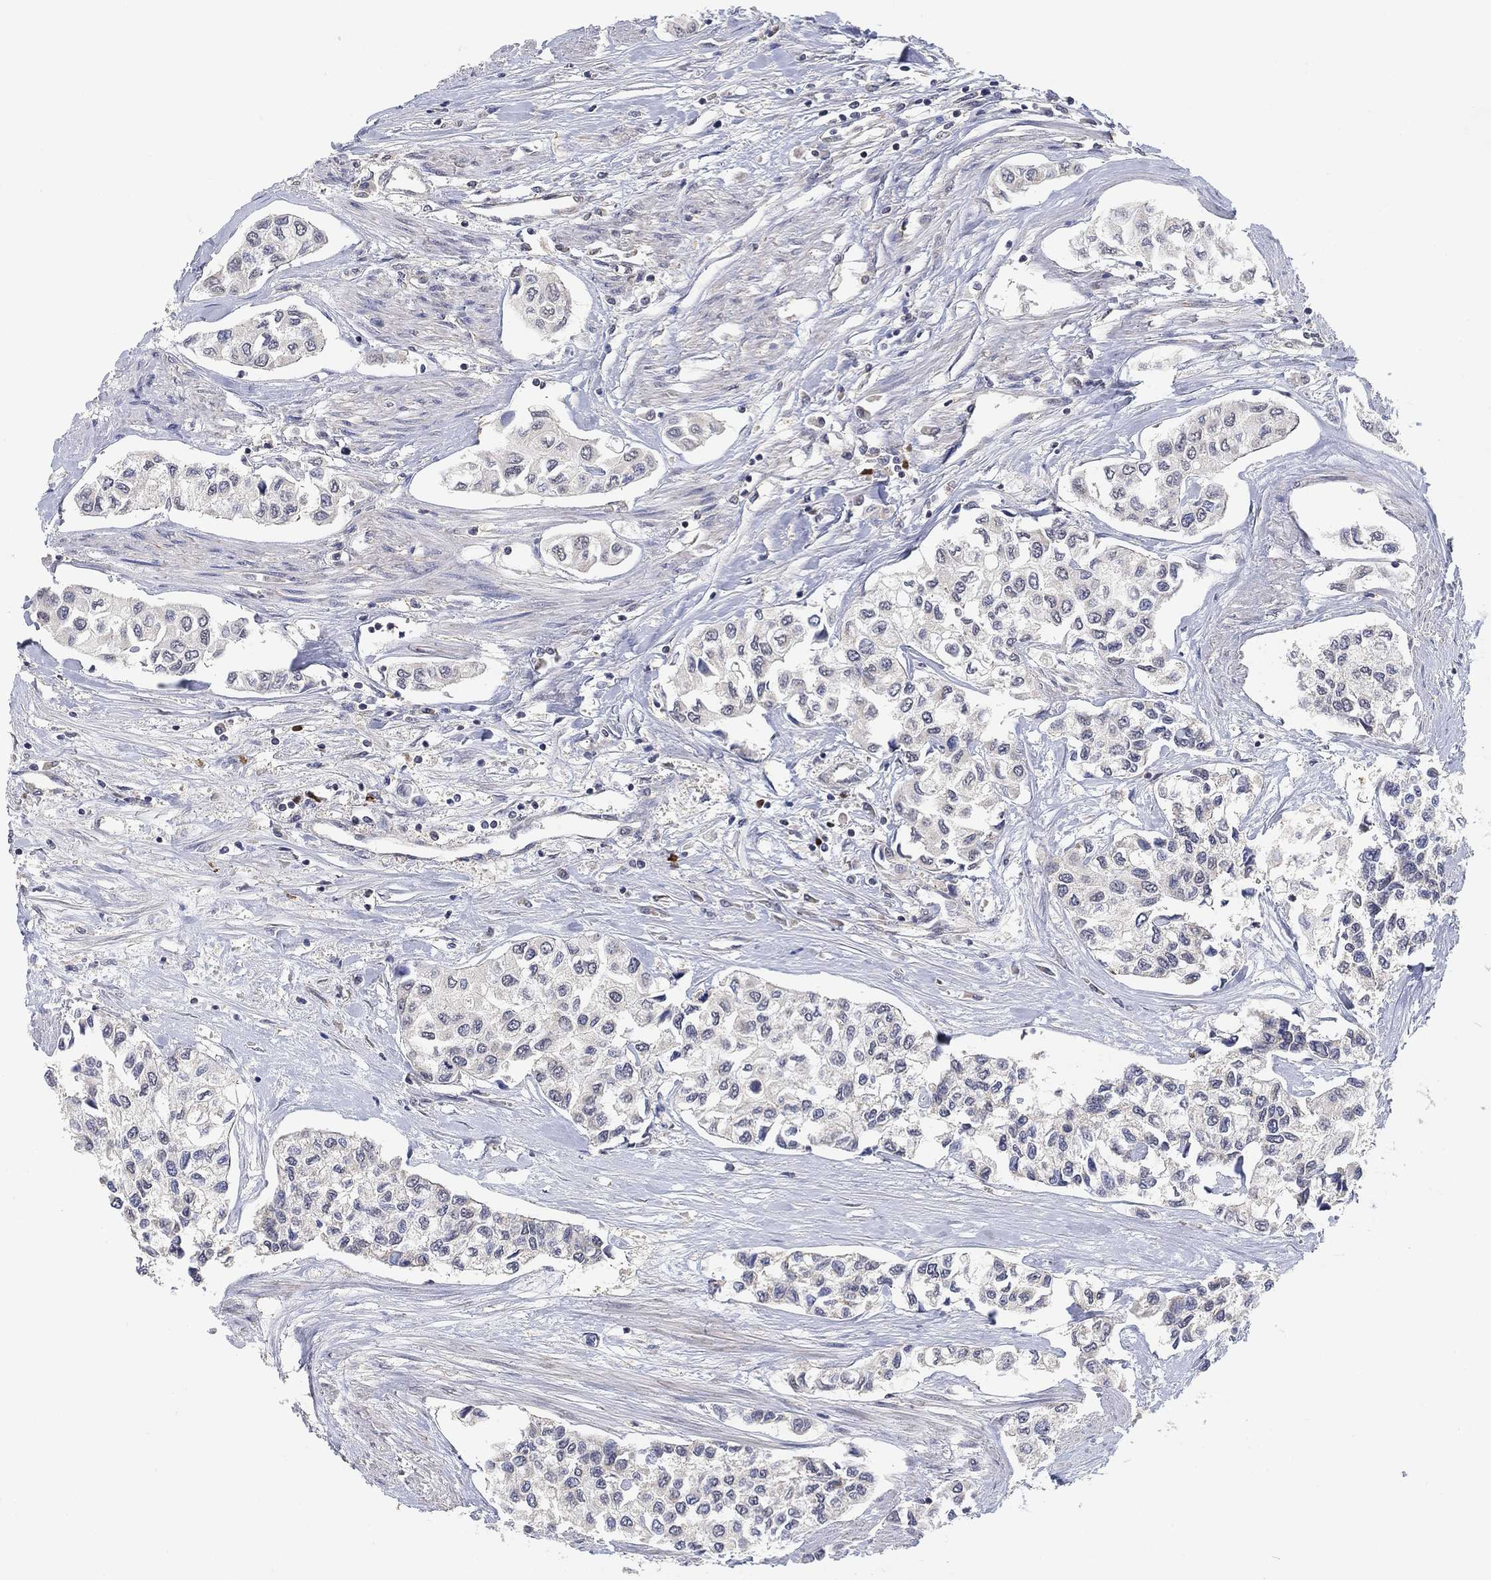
{"staining": {"intensity": "negative", "quantity": "none", "location": "none"}, "tissue": "urothelial cancer", "cell_type": "Tumor cells", "image_type": "cancer", "snomed": [{"axis": "morphology", "description": "Urothelial carcinoma, High grade"}, {"axis": "topography", "description": "Urinary bladder"}], "caption": "Urothelial carcinoma (high-grade) was stained to show a protein in brown. There is no significant staining in tumor cells. (DAB (3,3'-diaminobenzidine) IHC, high magnification).", "gene": "CCDC43", "patient": {"sex": "male", "age": 73}}